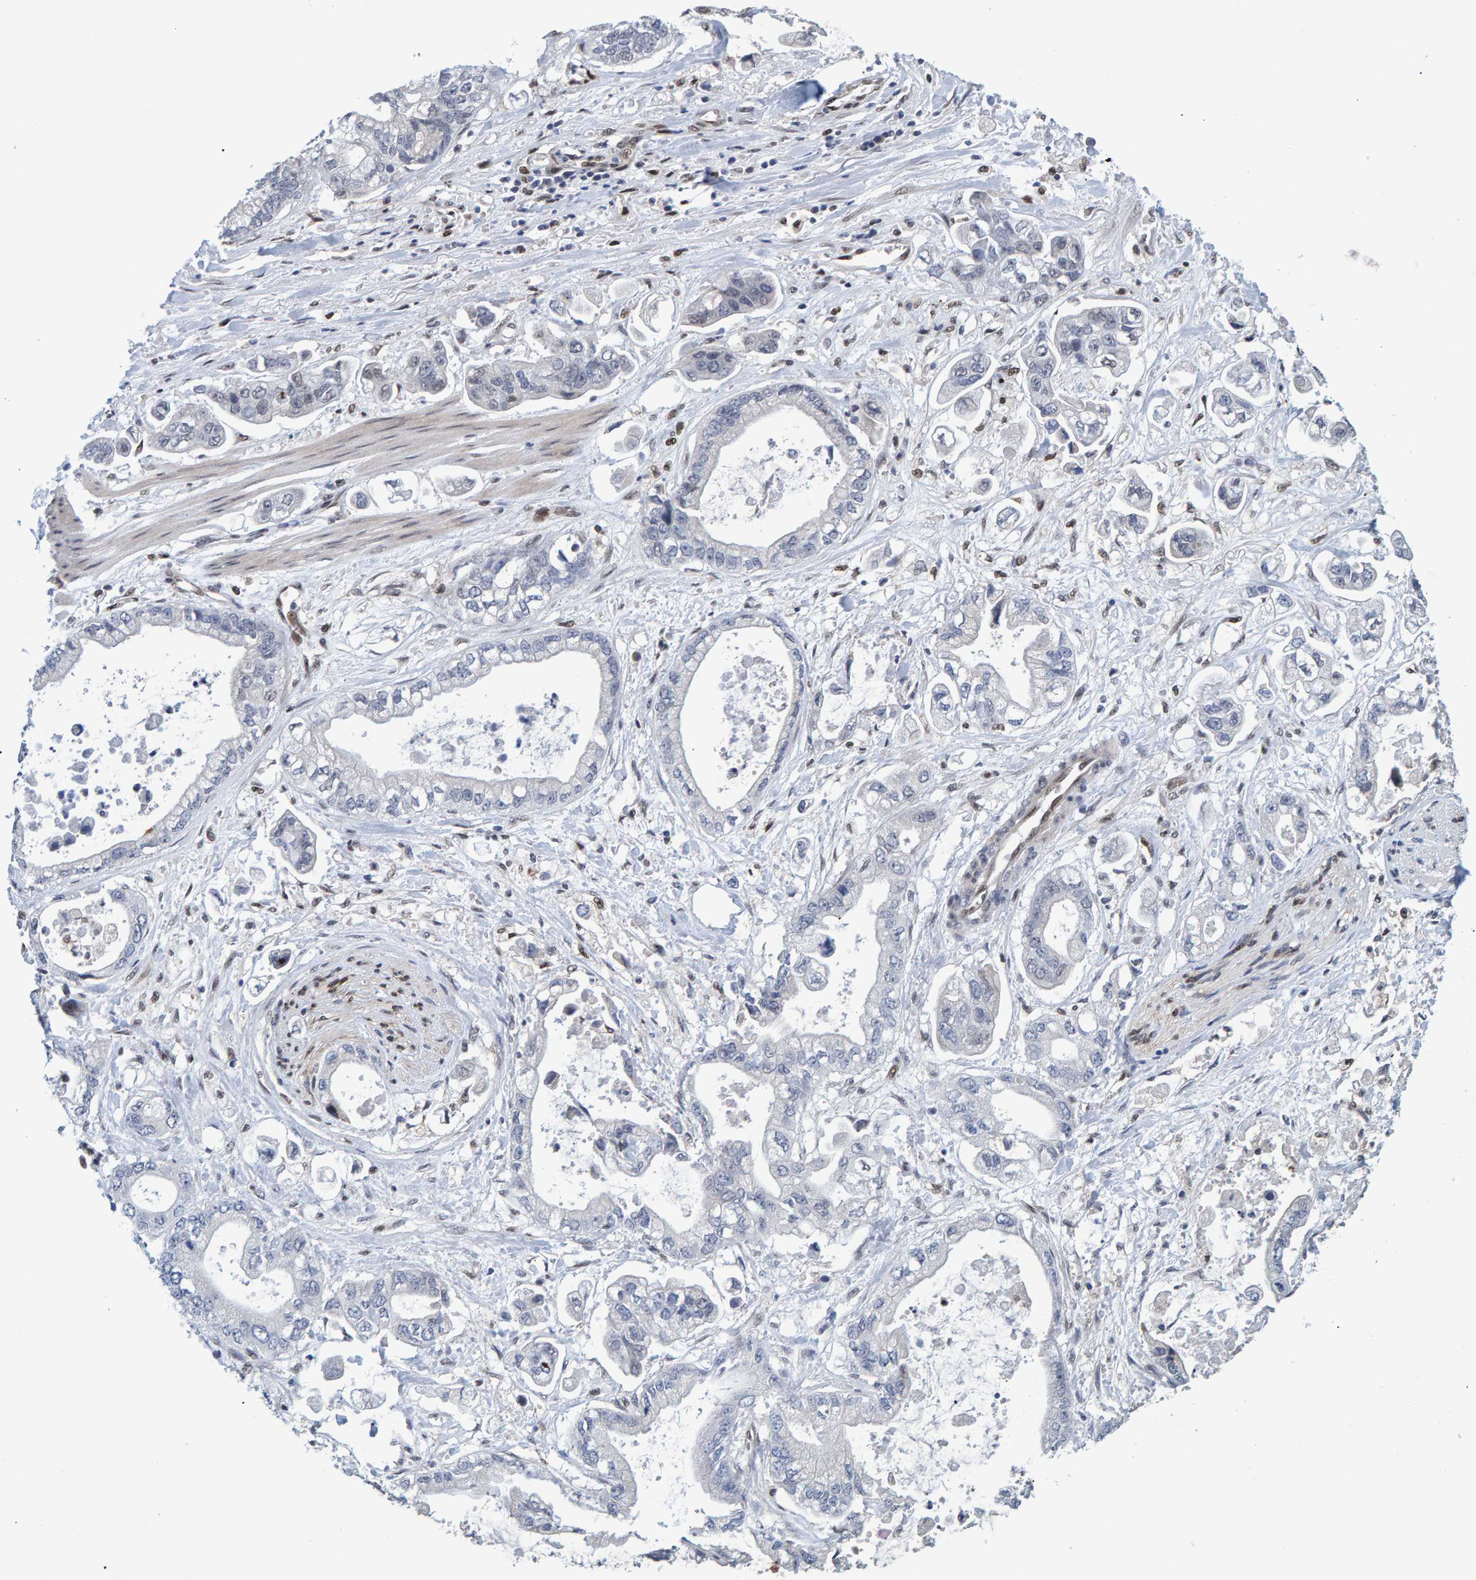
{"staining": {"intensity": "negative", "quantity": "none", "location": "none"}, "tissue": "stomach cancer", "cell_type": "Tumor cells", "image_type": "cancer", "snomed": [{"axis": "morphology", "description": "Normal tissue, NOS"}, {"axis": "morphology", "description": "Adenocarcinoma, NOS"}, {"axis": "topography", "description": "Stomach"}], "caption": "Human stomach adenocarcinoma stained for a protein using immunohistochemistry shows no positivity in tumor cells.", "gene": "QKI", "patient": {"sex": "male", "age": 62}}